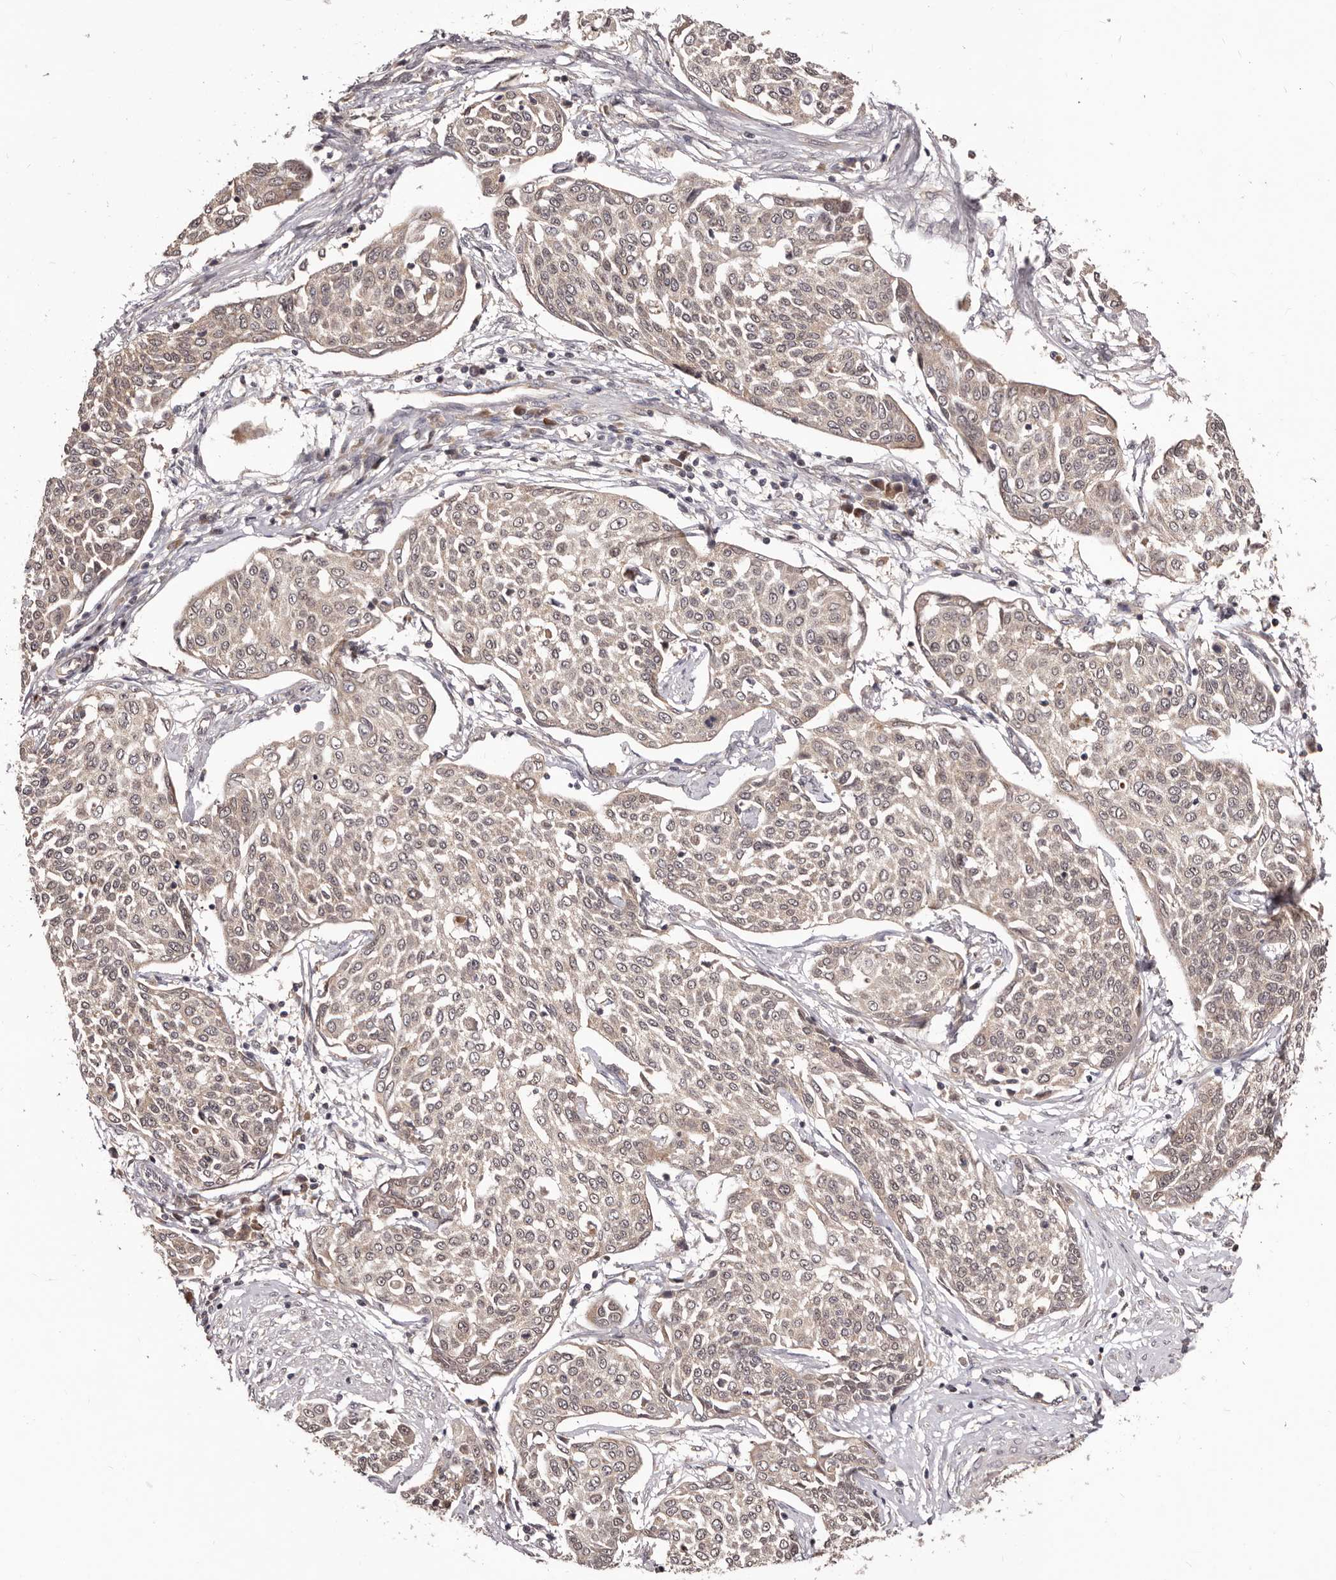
{"staining": {"intensity": "negative", "quantity": "none", "location": "none"}, "tissue": "cervical cancer", "cell_type": "Tumor cells", "image_type": "cancer", "snomed": [{"axis": "morphology", "description": "Squamous cell carcinoma, NOS"}, {"axis": "topography", "description": "Cervix"}], "caption": "IHC photomicrograph of neoplastic tissue: human cervical cancer (squamous cell carcinoma) stained with DAB demonstrates no significant protein expression in tumor cells. (Stains: DAB (3,3'-diaminobenzidine) immunohistochemistry with hematoxylin counter stain, Microscopy: brightfield microscopy at high magnification).", "gene": "MDP1", "patient": {"sex": "female", "age": 34}}